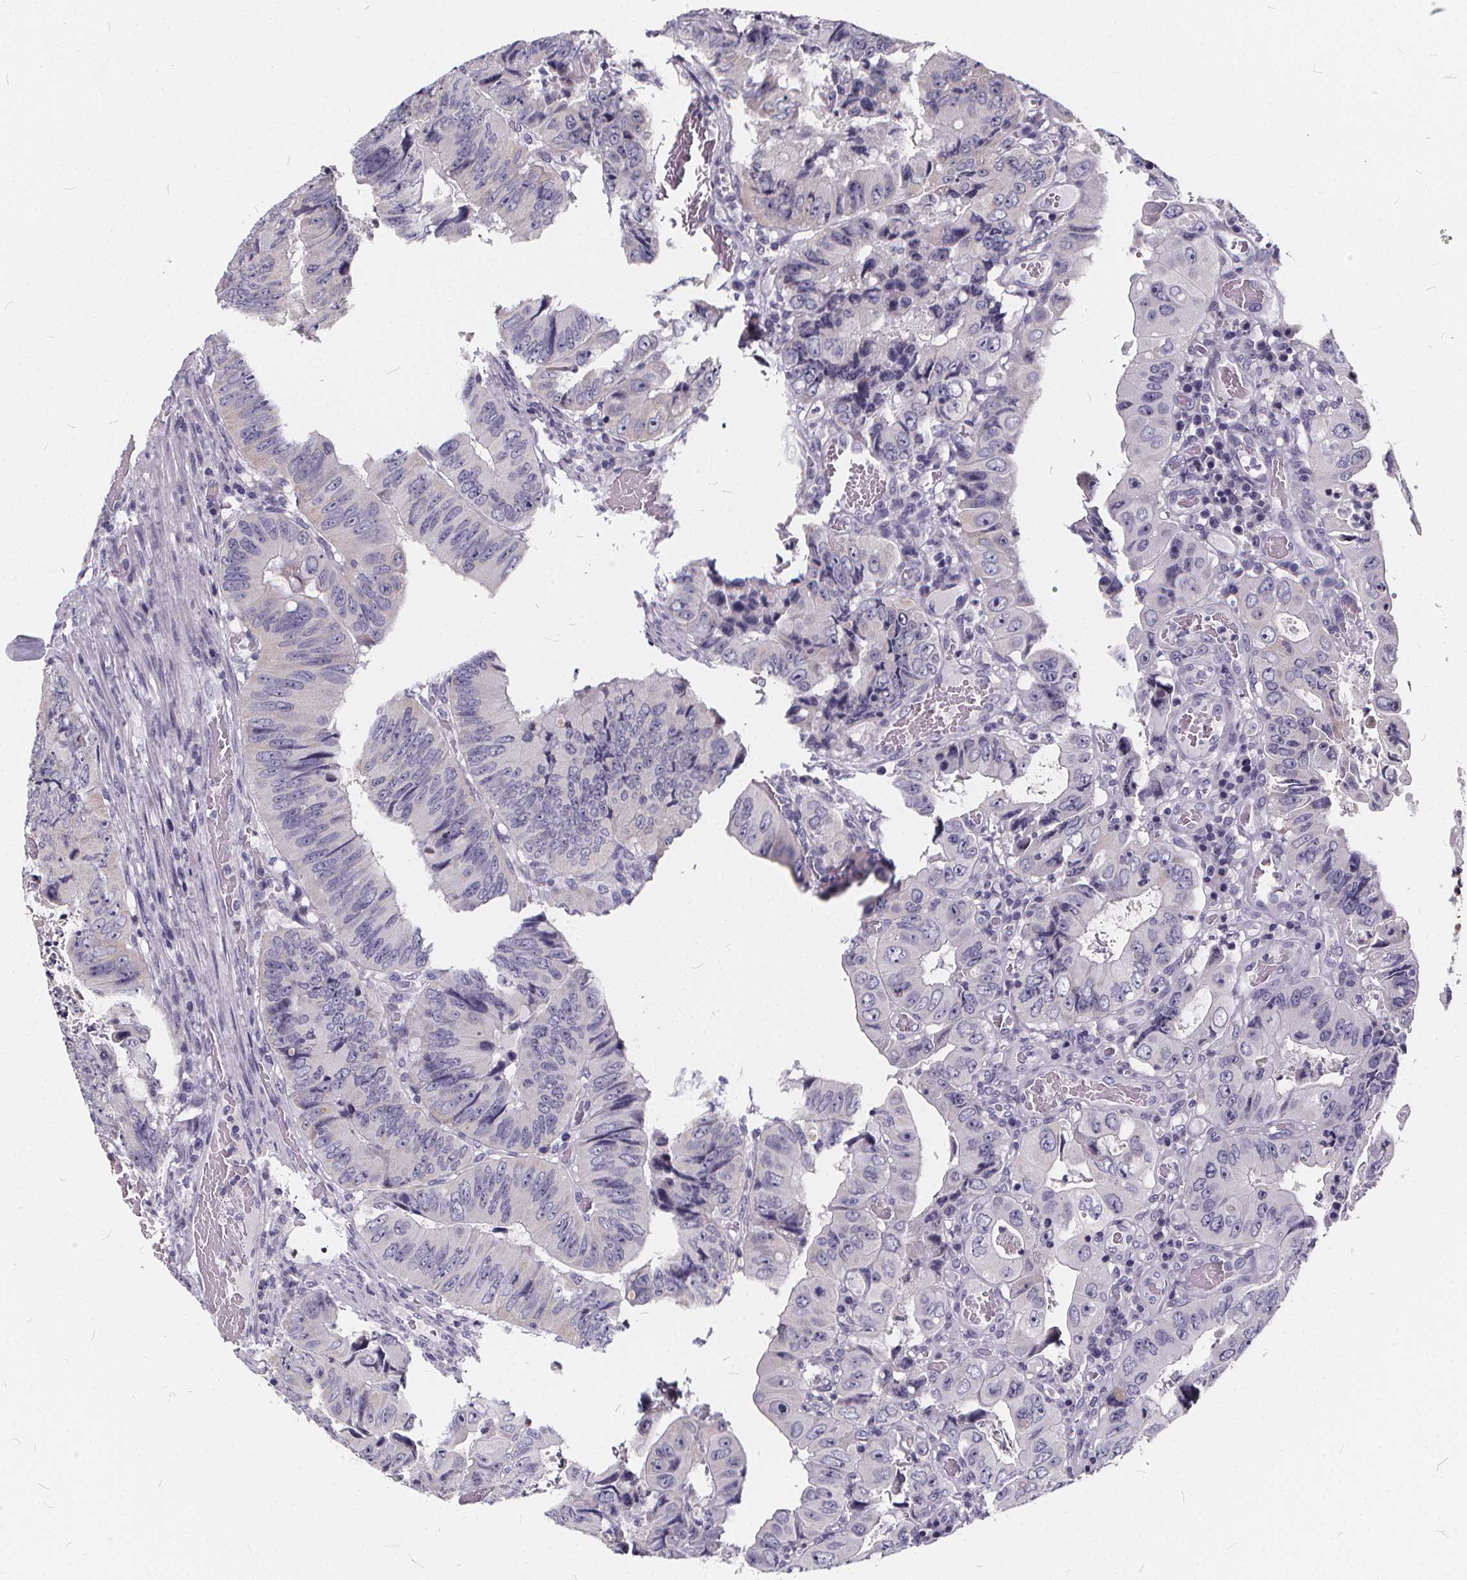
{"staining": {"intensity": "negative", "quantity": "none", "location": "none"}, "tissue": "colorectal cancer", "cell_type": "Tumor cells", "image_type": "cancer", "snomed": [{"axis": "morphology", "description": "Adenocarcinoma, NOS"}, {"axis": "topography", "description": "Colon"}], "caption": "IHC of colorectal cancer demonstrates no staining in tumor cells.", "gene": "SPEF2", "patient": {"sex": "female", "age": 84}}